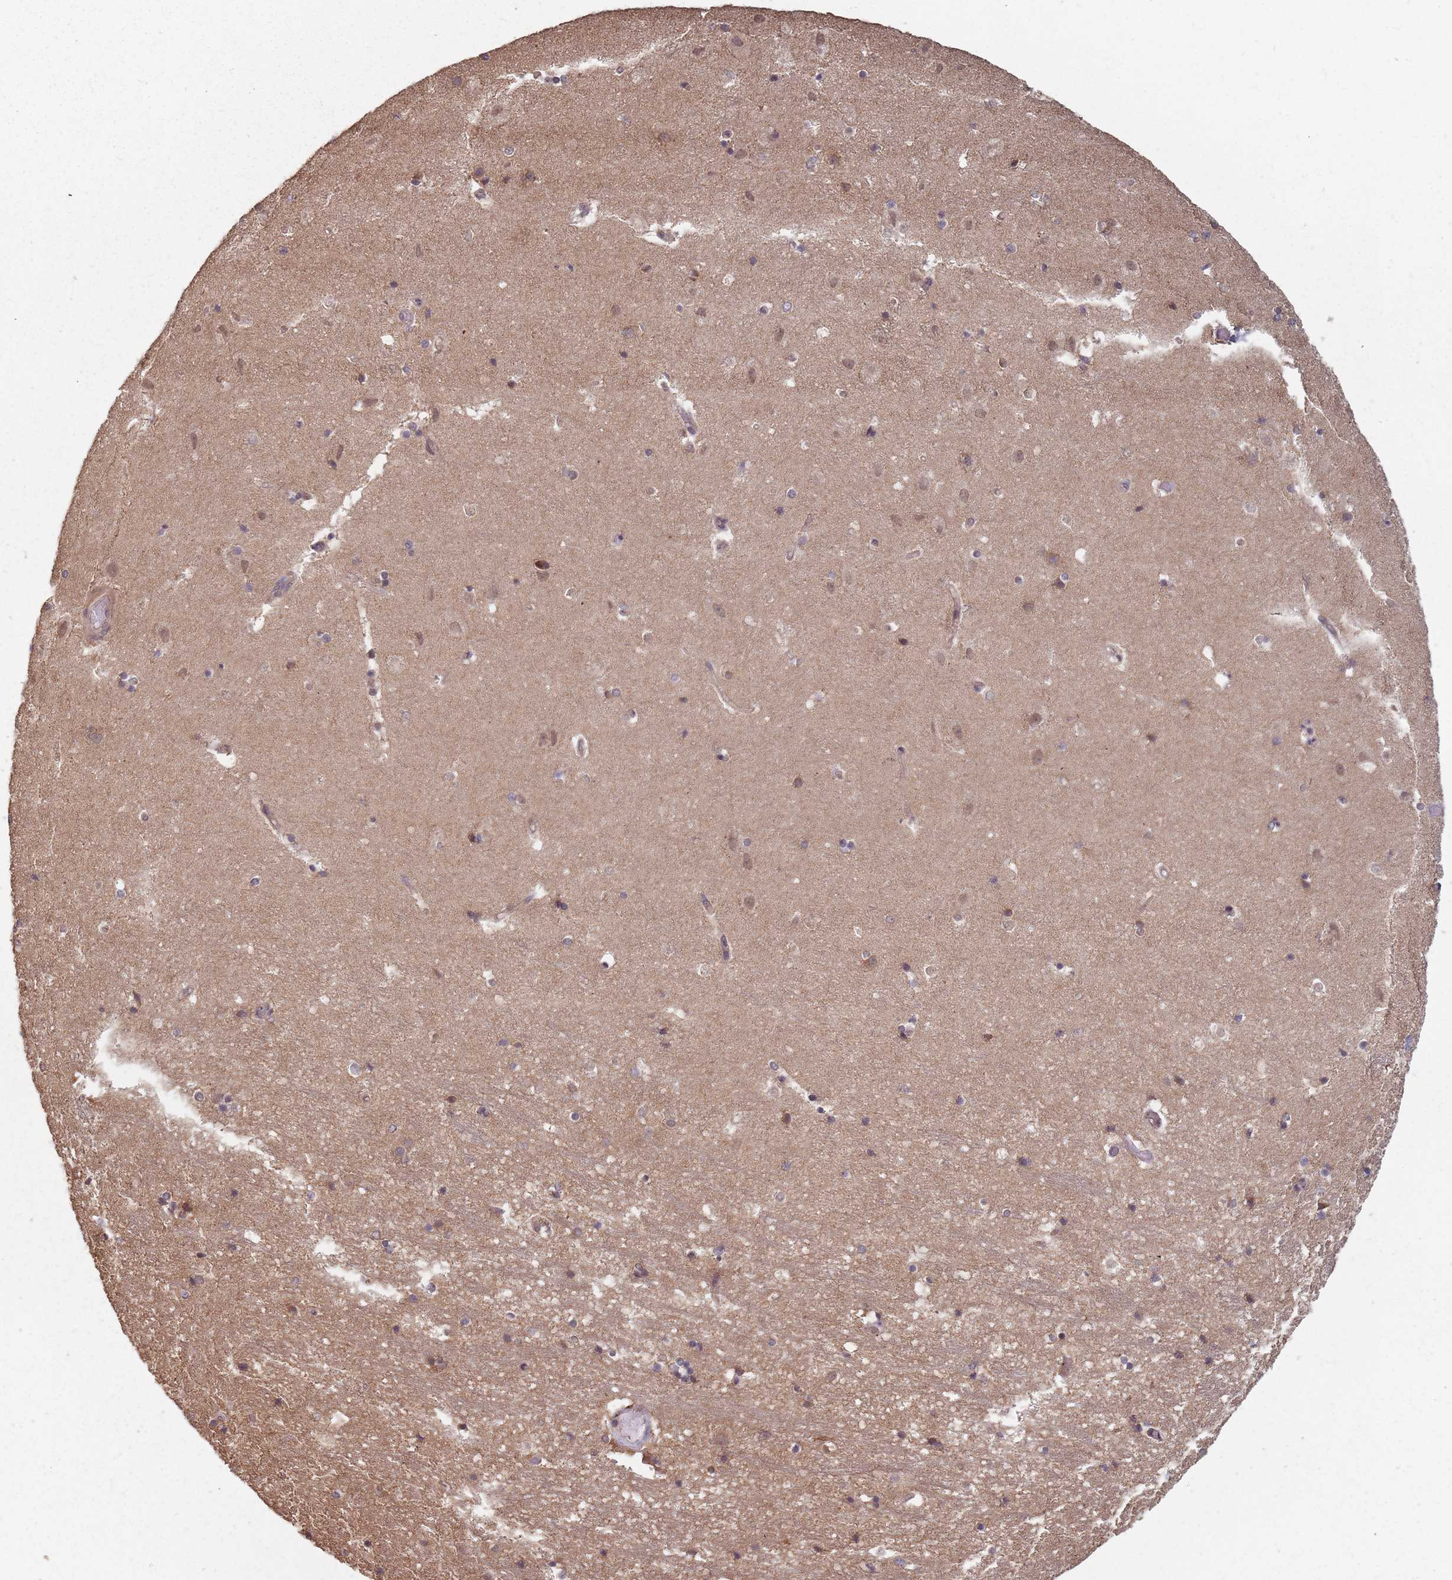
{"staining": {"intensity": "moderate", "quantity": "<25%", "location": "cytoplasmic/membranous"}, "tissue": "hippocampus", "cell_type": "Glial cells", "image_type": "normal", "snomed": [{"axis": "morphology", "description": "Normal tissue, NOS"}, {"axis": "topography", "description": "Hippocampus"}], "caption": "Immunohistochemistry of normal hippocampus displays low levels of moderate cytoplasmic/membranous positivity in approximately <25% of glial cells. (Brightfield microscopy of DAB IHC at high magnification).", "gene": "C3orf14", "patient": {"sex": "female", "age": 52}}